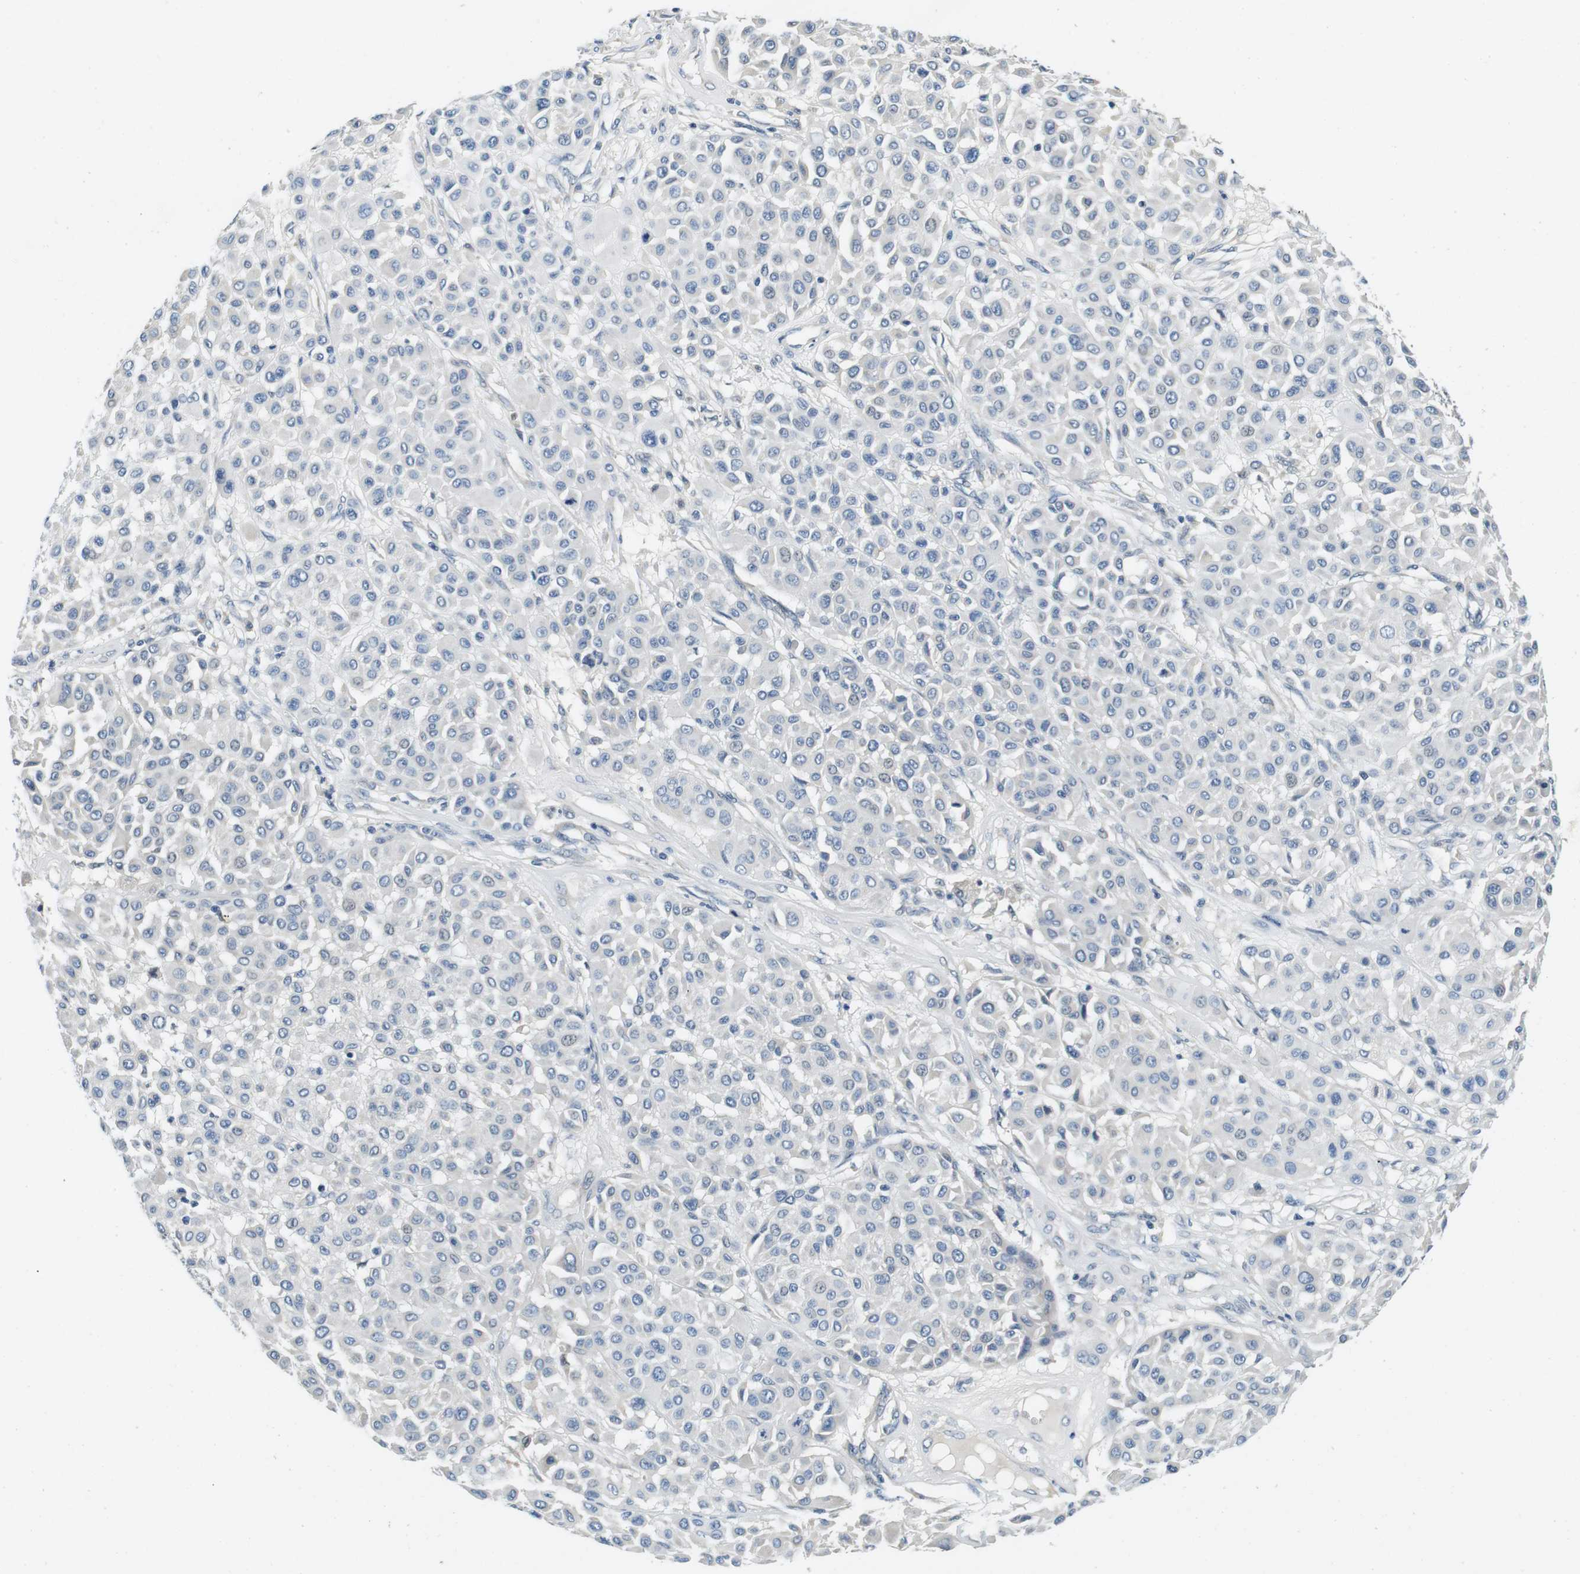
{"staining": {"intensity": "negative", "quantity": "none", "location": "none"}, "tissue": "melanoma", "cell_type": "Tumor cells", "image_type": "cancer", "snomed": [{"axis": "morphology", "description": "Malignant melanoma, Metastatic site"}, {"axis": "topography", "description": "Soft tissue"}], "caption": "The IHC micrograph has no significant staining in tumor cells of malignant melanoma (metastatic site) tissue.", "gene": "DTNA", "patient": {"sex": "male", "age": 41}}